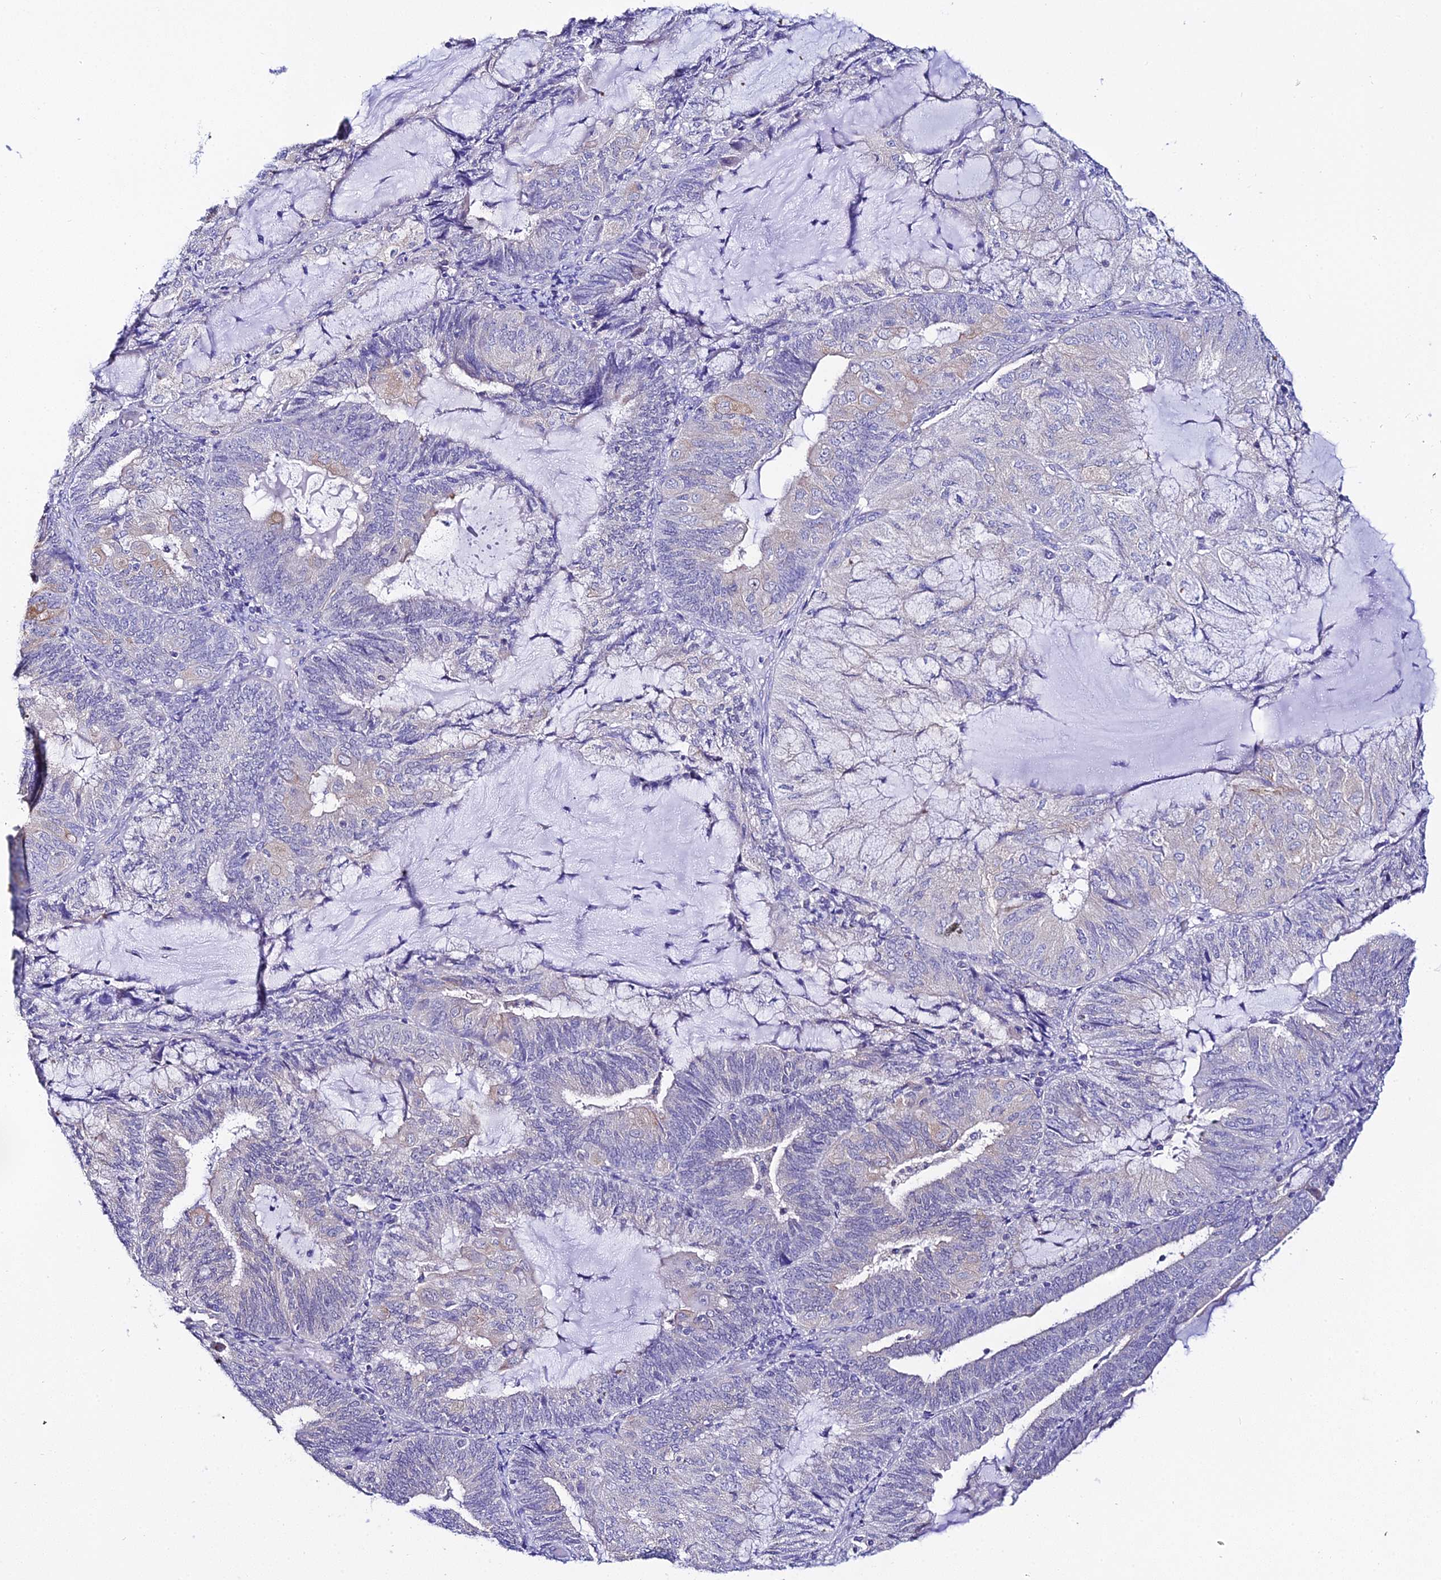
{"staining": {"intensity": "weak", "quantity": "<25%", "location": "cytoplasmic/membranous"}, "tissue": "endometrial cancer", "cell_type": "Tumor cells", "image_type": "cancer", "snomed": [{"axis": "morphology", "description": "Adenocarcinoma, NOS"}, {"axis": "topography", "description": "Endometrium"}], "caption": "Adenocarcinoma (endometrial) was stained to show a protein in brown. There is no significant expression in tumor cells.", "gene": "ATG16L2", "patient": {"sex": "female", "age": 81}}